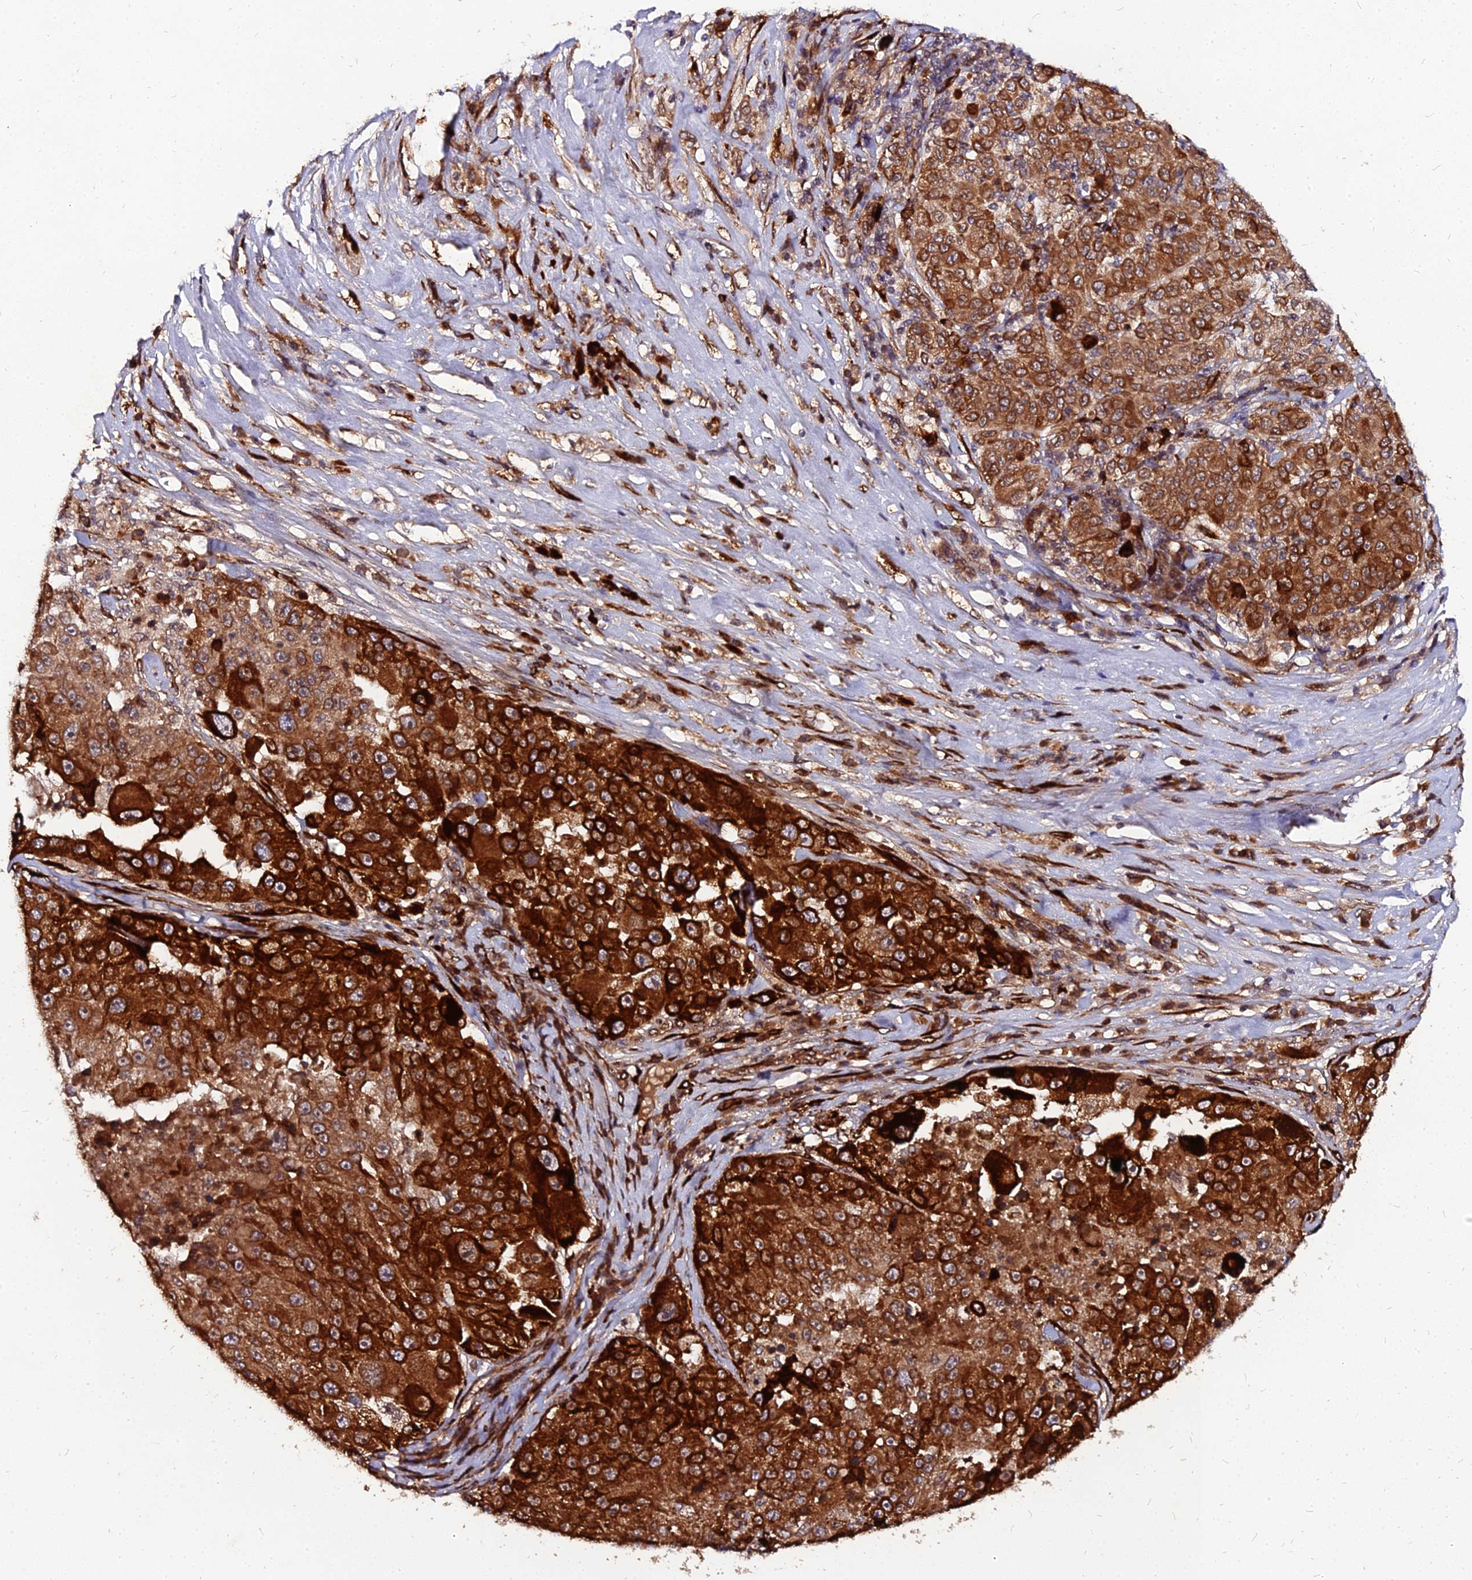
{"staining": {"intensity": "strong", "quantity": ">75%", "location": "cytoplasmic/membranous"}, "tissue": "melanoma", "cell_type": "Tumor cells", "image_type": "cancer", "snomed": [{"axis": "morphology", "description": "Malignant melanoma, Metastatic site"}, {"axis": "topography", "description": "Lymph node"}], "caption": "Immunohistochemical staining of malignant melanoma (metastatic site) exhibits high levels of strong cytoplasmic/membranous protein expression in approximately >75% of tumor cells.", "gene": "PDE4D", "patient": {"sex": "male", "age": 62}}